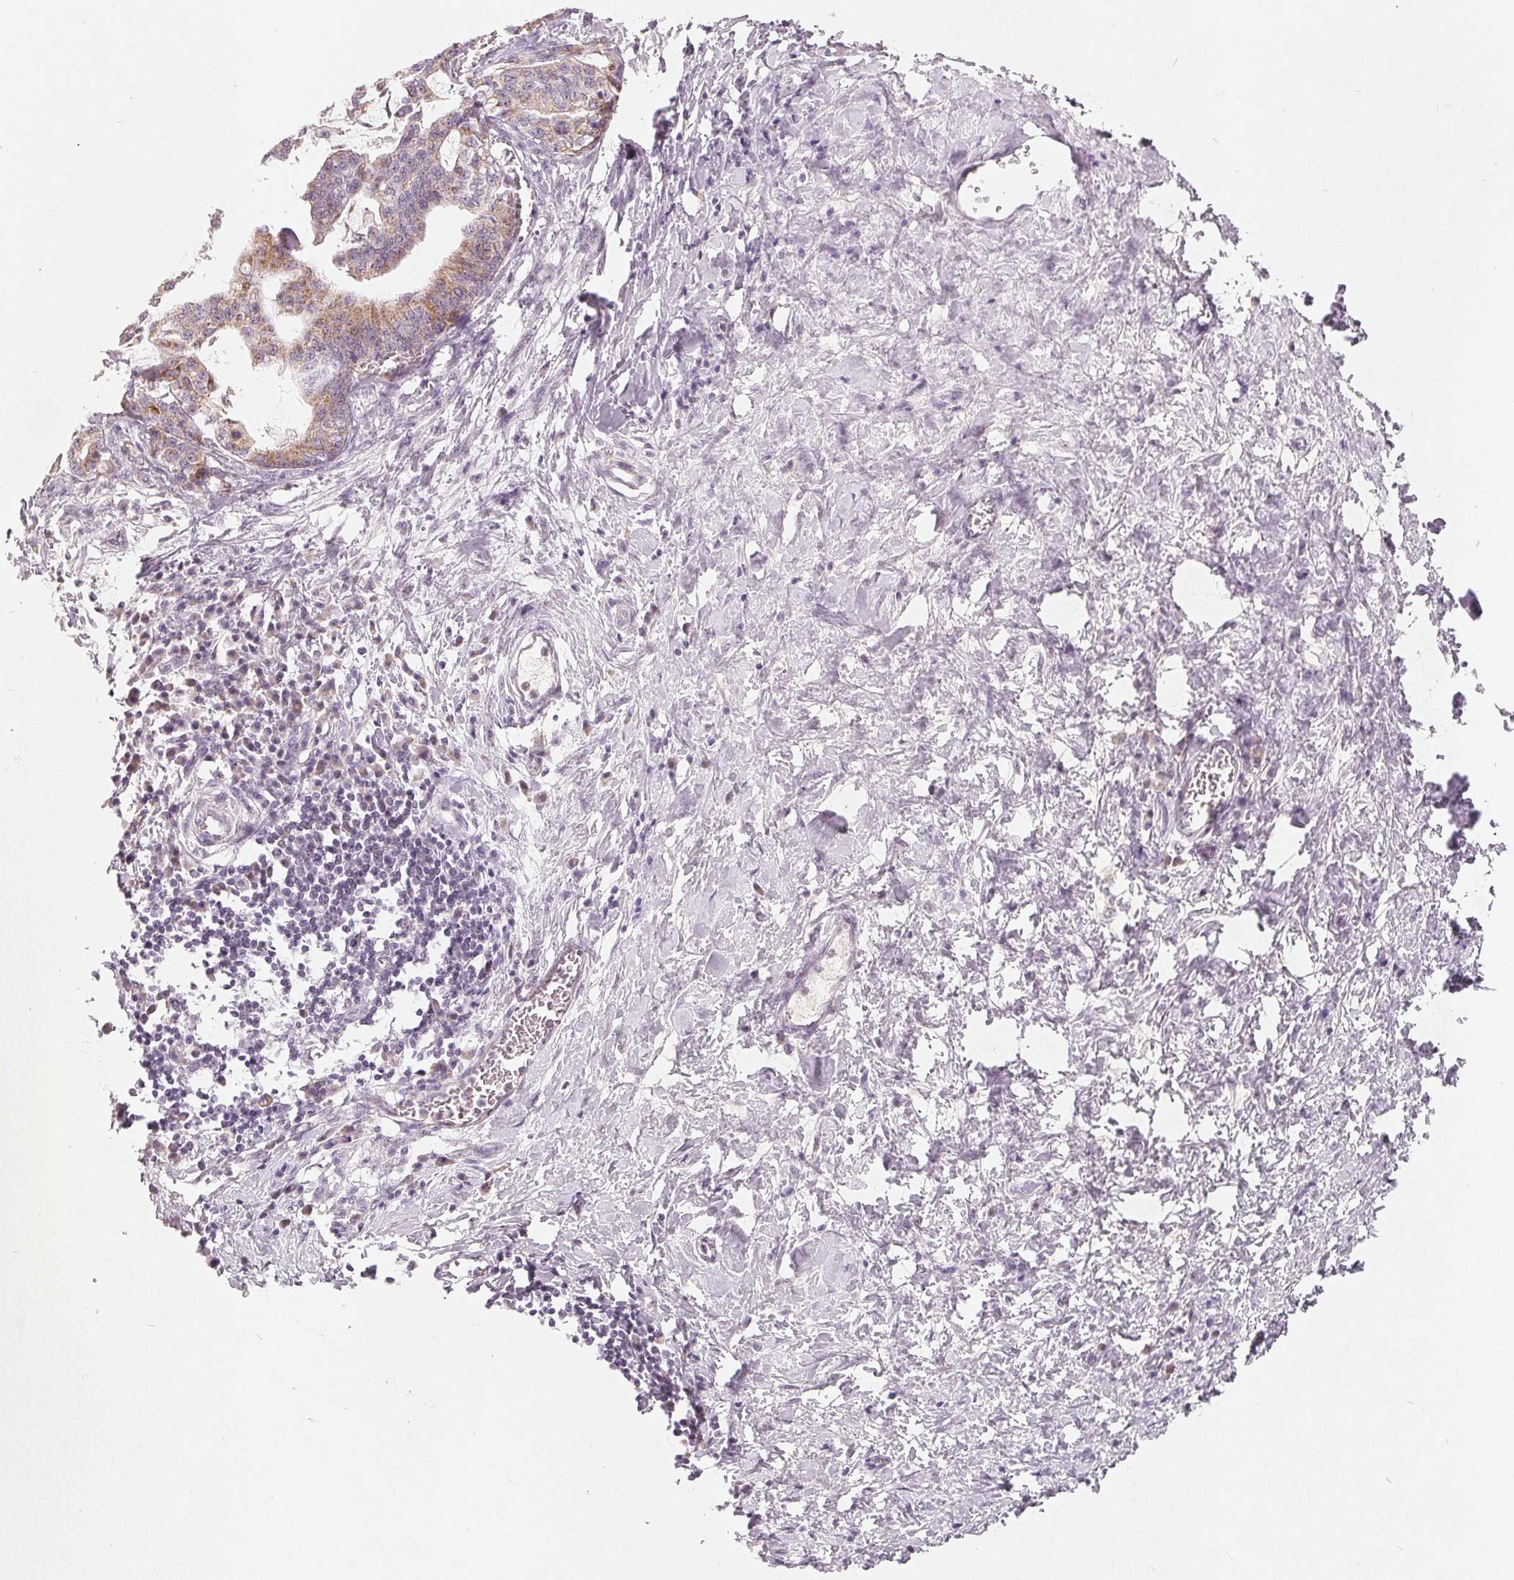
{"staining": {"intensity": "moderate", "quantity": ">75%", "location": "cytoplasmic/membranous"}, "tissue": "stomach cancer", "cell_type": "Tumor cells", "image_type": "cancer", "snomed": [{"axis": "morphology", "description": "Normal tissue, NOS"}, {"axis": "morphology", "description": "Adenocarcinoma, NOS"}, {"axis": "topography", "description": "Stomach"}], "caption": "Tumor cells demonstrate medium levels of moderate cytoplasmic/membranous positivity in about >75% of cells in human stomach cancer. Using DAB (3,3'-diaminobenzidine) (brown) and hematoxylin (blue) stains, captured at high magnification using brightfield microscopy.", "gene": "GHITM", "patient": {"sex": "female", "age": 64}}